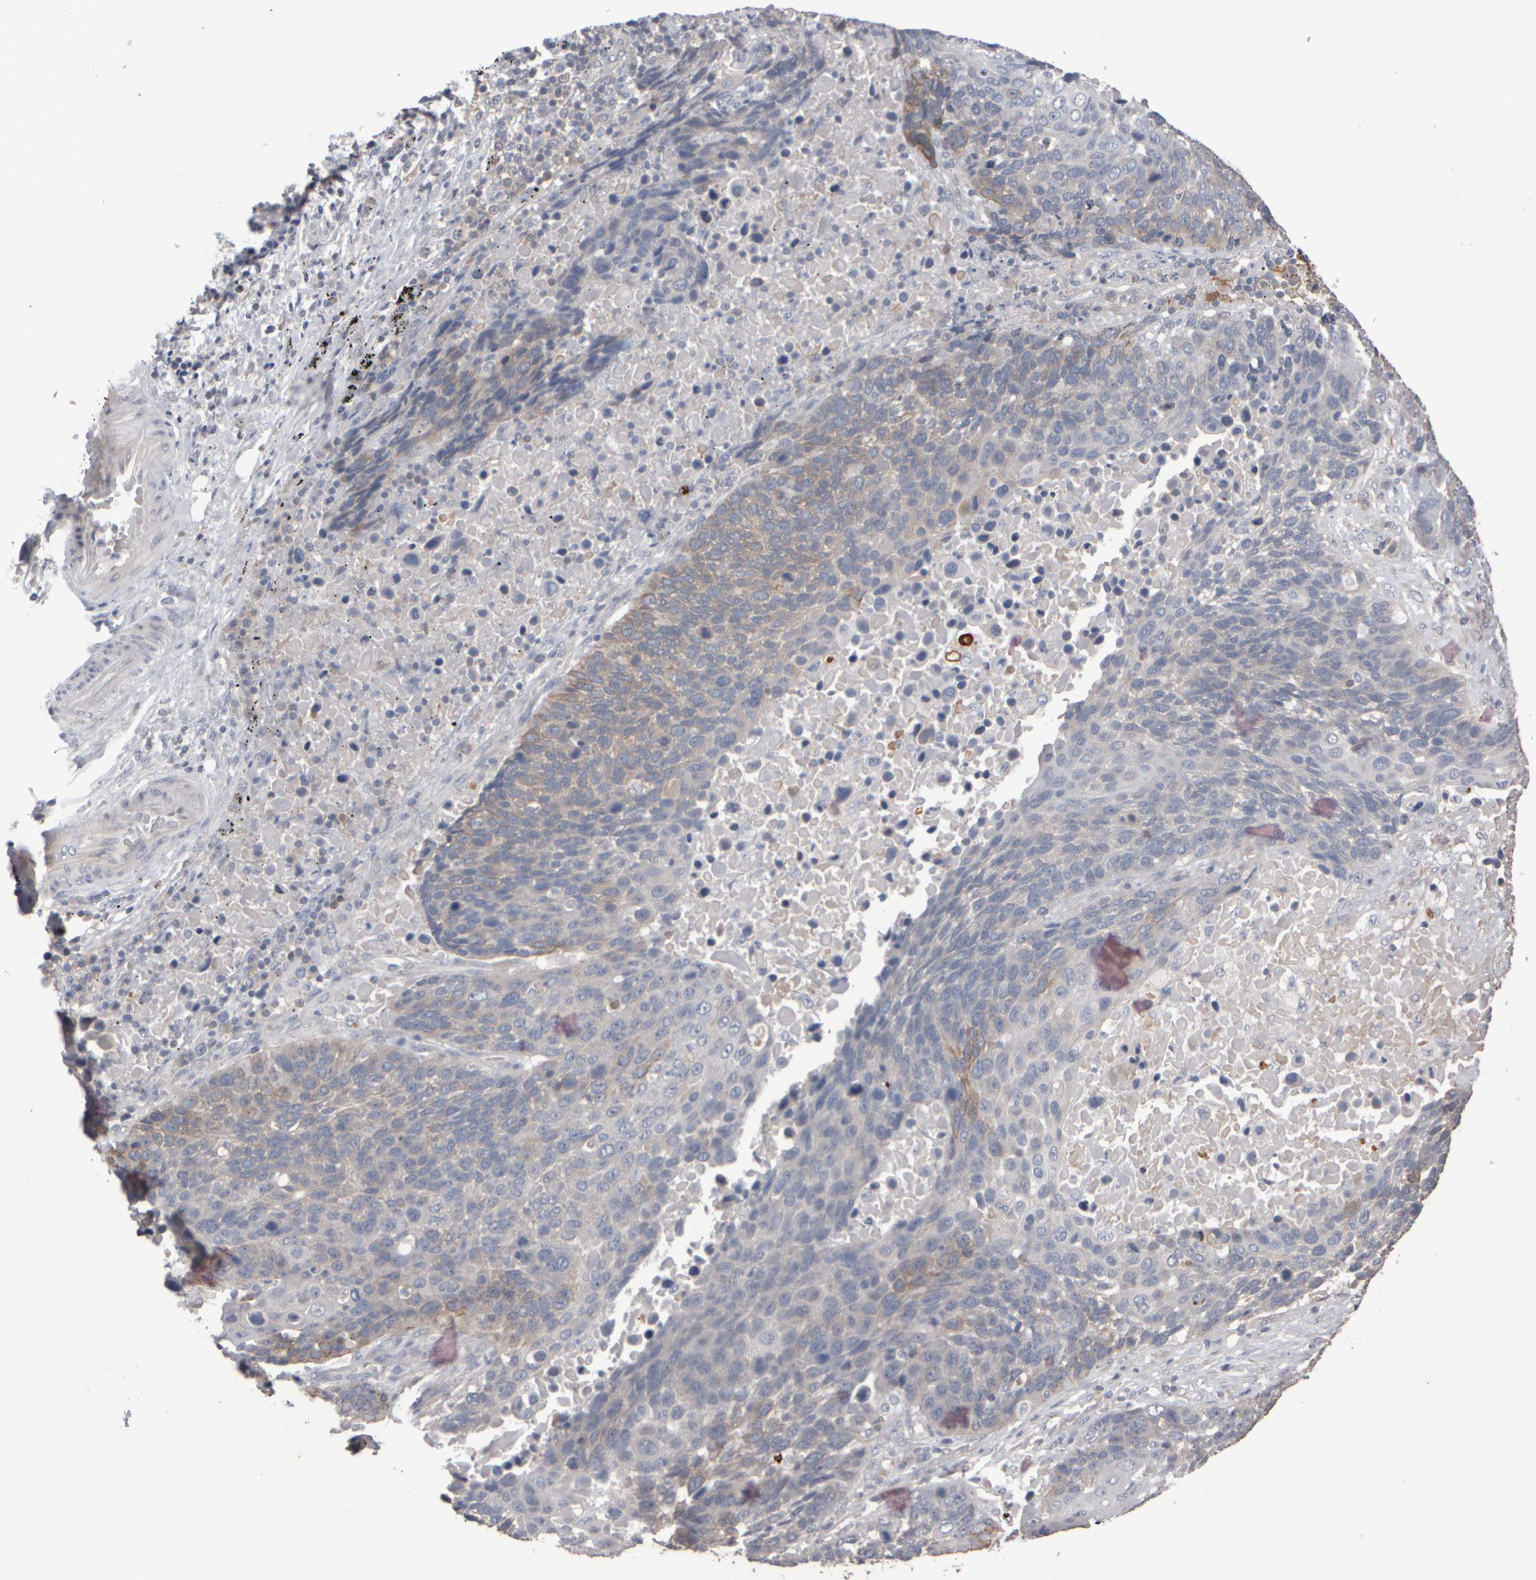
{"staining": {"intensity": "weak", "quantity": "<25%", "location": "cytoplasmic/membranous"}, "tissue": "lung cancer", "cell_type": "Tumor cells", "image_type": "cancer", "snomed": [{"axis": "morphology", "description": "Squamous cell carcinoma, NOS"}, {"axis": "topography", "description": "Lung"}], "caption": "IHC of lung cancer reveals no positivity in tumor cells.", "gene": "EPHX2", "patient": {"sex": "male", "age": 66}}